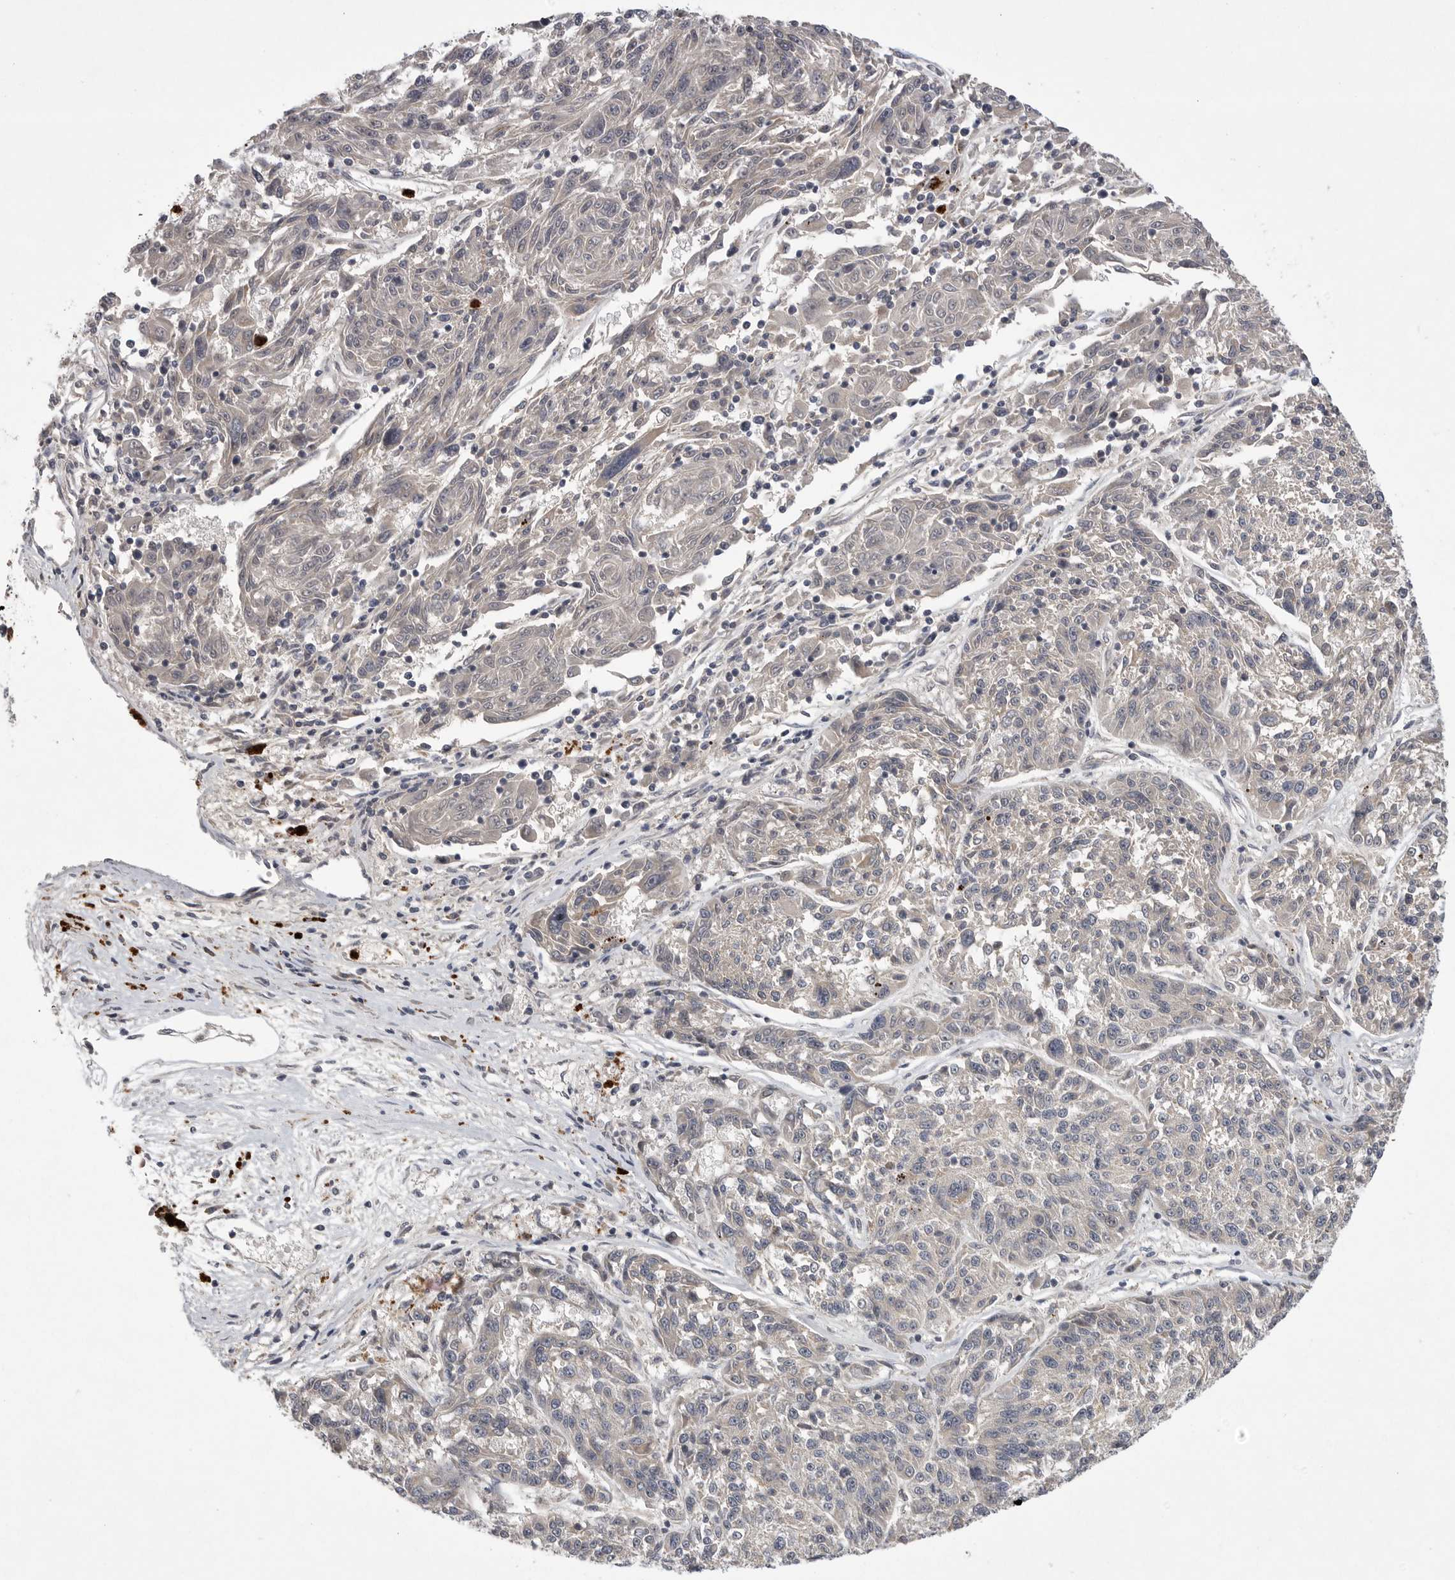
{"staining": {"intensity": "negative", "quantity": "none", "location": "none"}, "tissue": "melanoma", "cell_type": "Tumor cells", "image_type": "cancer", "snomed": [{"axis": "morphology", "description": "Malignant melanoma, NOS"}, {"axis": "topography", "description": "Skin"}], "caption": "Malignant melanoma was stained to show a protein in brown. There is no significant staining in tumor cells.", "gene": "UBE3D", "patient": {"sex": "male", "age": 53}}